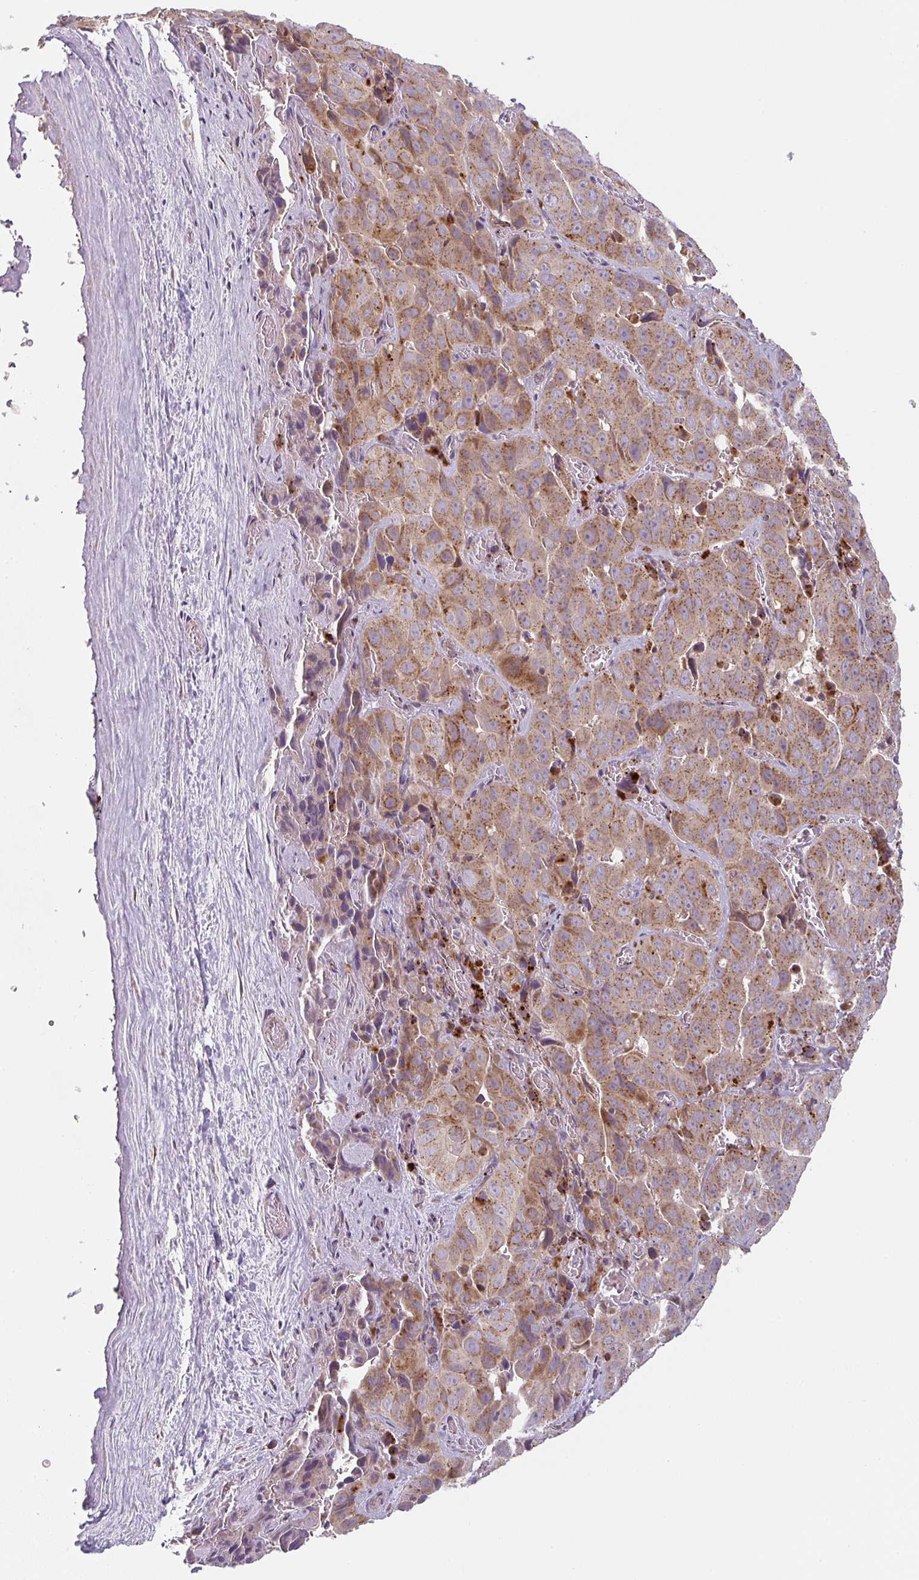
{"staining": {"intensity": "moderate", "quantity": ">75%", "location": "cytoplasmic/membranous"}, "tissue": "liver cancer", "cell_type": "Tumor cells", "image_type": "cancer", "snomed": [{"axis": "morphology", "description": "Cholangiocarcinoma"}, {"axis": "topography", "description": "Liver"}], "caption": "The immunohistochemical stain labels moderate cytoplasmic/membranous expression in tumor cells of liver cholangiocarcinoma tissue. (IHC, brightfield microscopy, high magnification).", "gene": "GVQW3", "patient": {"sex": "female", "age": 52}}